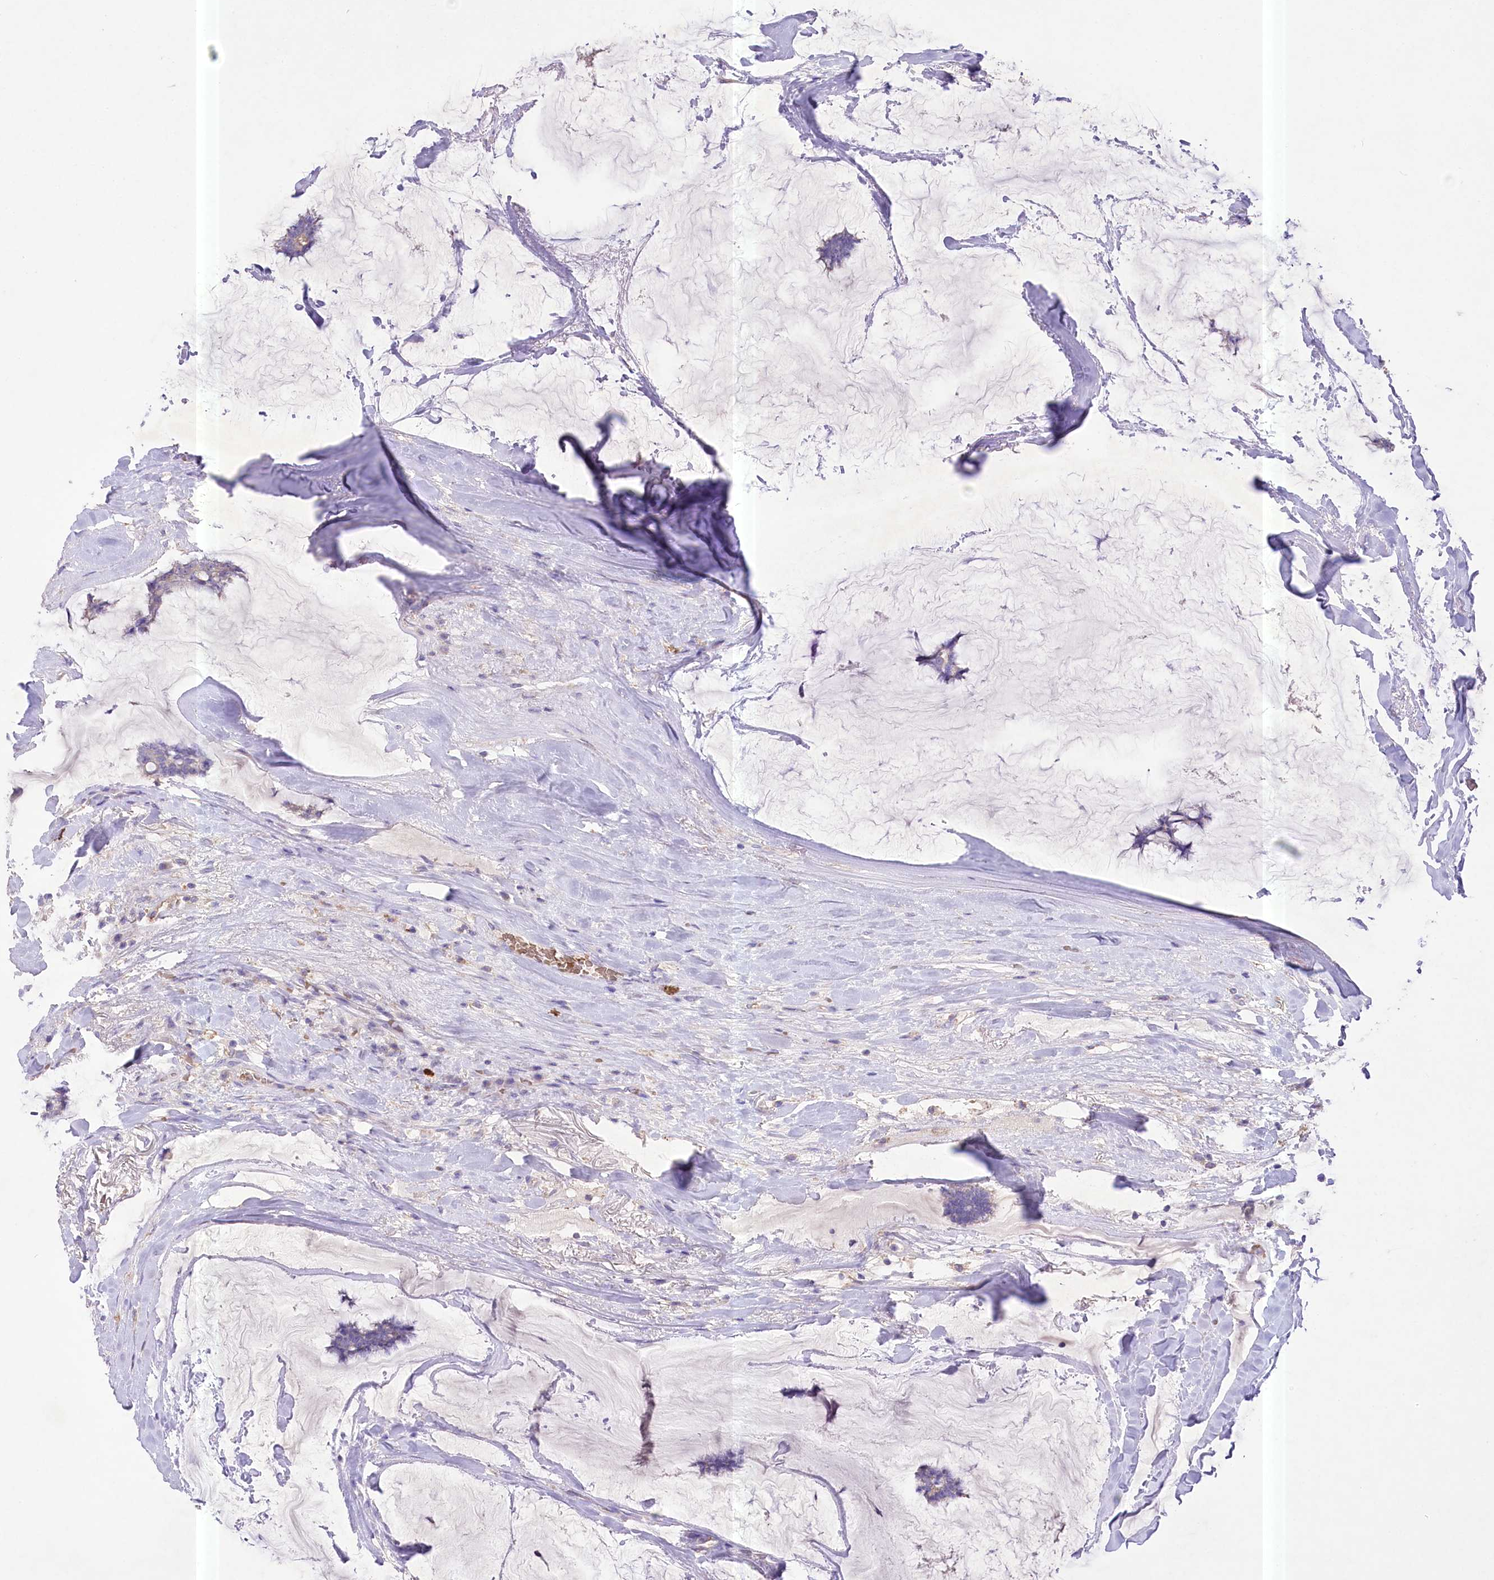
{"staining": {"intensity": "weak", "quantity": "<25%", "location": "cytoplasmic/membranous"}, "tissue": "breast cancer", "cell_type": "Tumor cells", "image_type": "cancer", "snomed": [{"axis": "morphology", "description": "Duct carcinoma"}, {"axis": "topography", "description": "Breast"}], "caption": "Immunohistochemical staining of human breast invasive ductal carcinoma exhibits no significant positivity in tumor cells.", "gene": "PRSS53", "patient": {"sex": "female", "age": 93}}